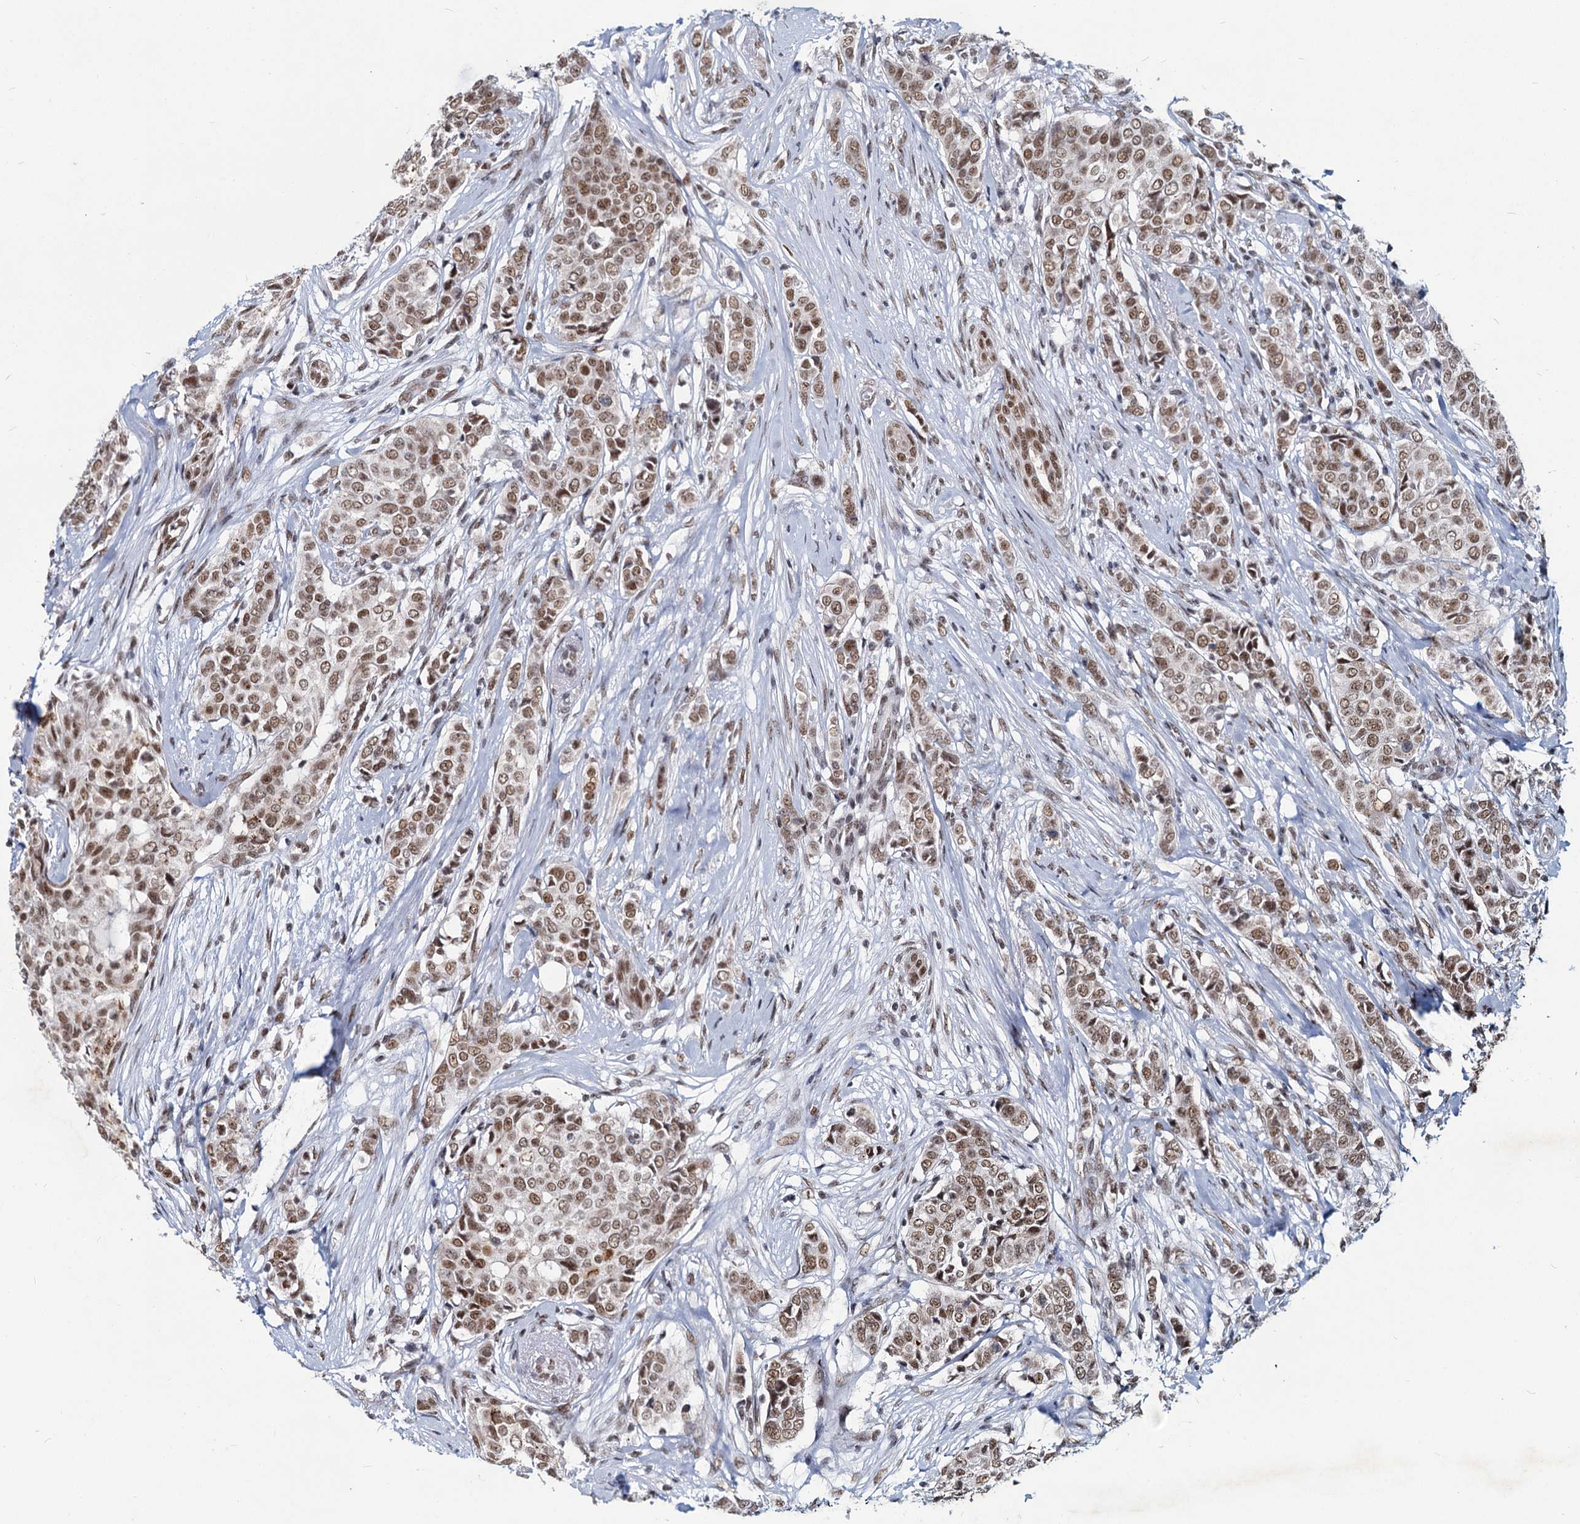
{"staining": {"intensity": "moderate", "quantity": ">75%", "location": "nuclear"}, "tissue": "breast cancer", "cell_type": "Tumor cells", "image_type": "cancer", "snomed": [{"axis": "morphology", "description": "Lobular carcinoma"}, {"axis": "topography", "description": "Breast"}], "caption": "This image shows immunohistochemistry (IHC) staining of breast cancer (lobular carcinoma), with medium moderate nuclear positivity in about >75% of tumor cells.", "gene": "METTL14", "patient": {"sex": "female", "age": 51}}